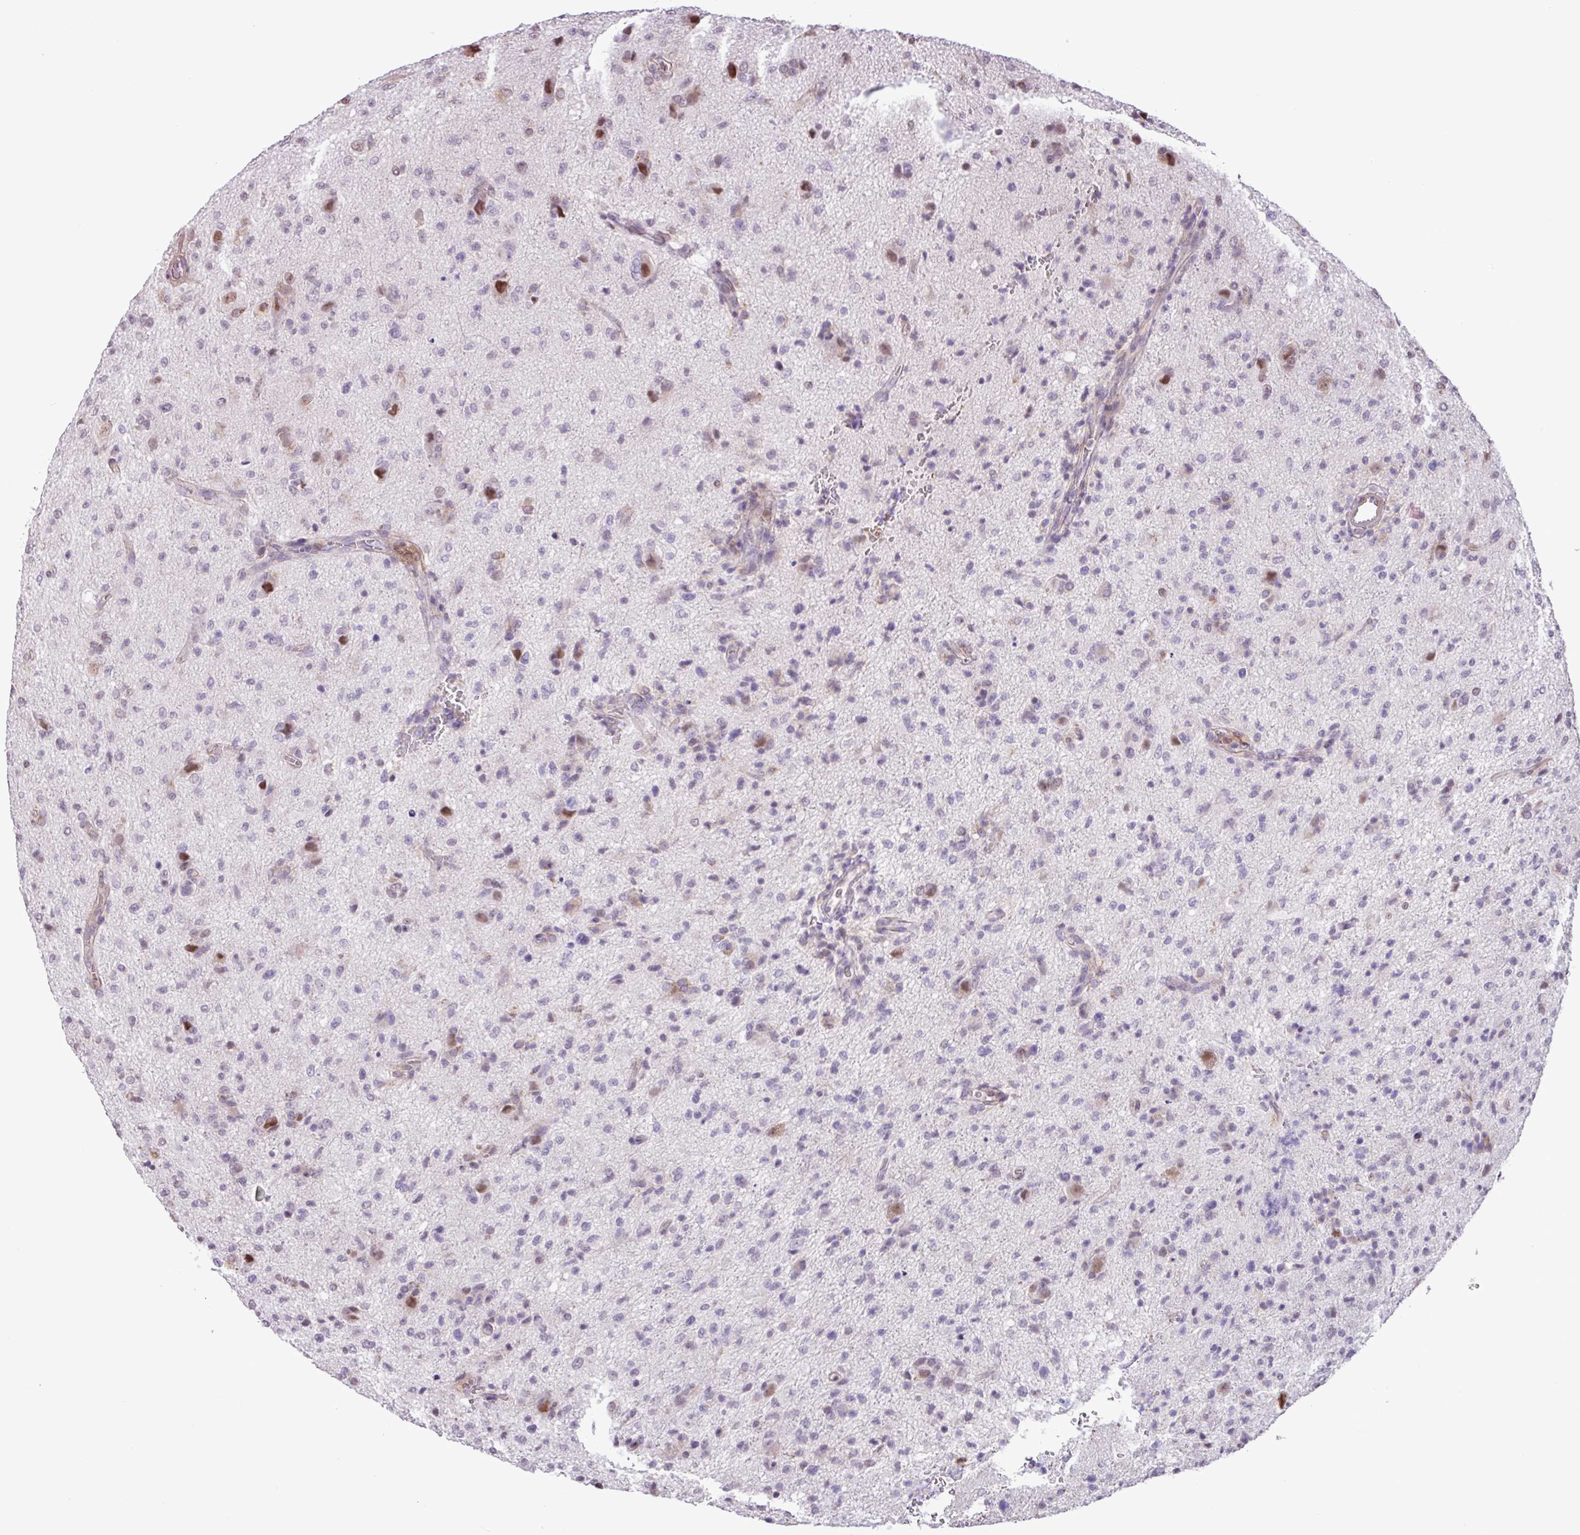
{"staining": {"intensity": "negative", "quantity": "none", "location": "none"}, "tissue": "glioma", "cell_type": "Tumor cells", "image_type": "cancer", "snomed": [{"axis": "morphology", "description": "Glioma, malignant, High grade"}, {"axis": "topography", "description": "Brain"}], "caption": "Image shows no protein expression in tumor cells of malignant high-grade glioma tissue.", "gene": "CHST11", "patient": {"sex": "female", "age": 57}}